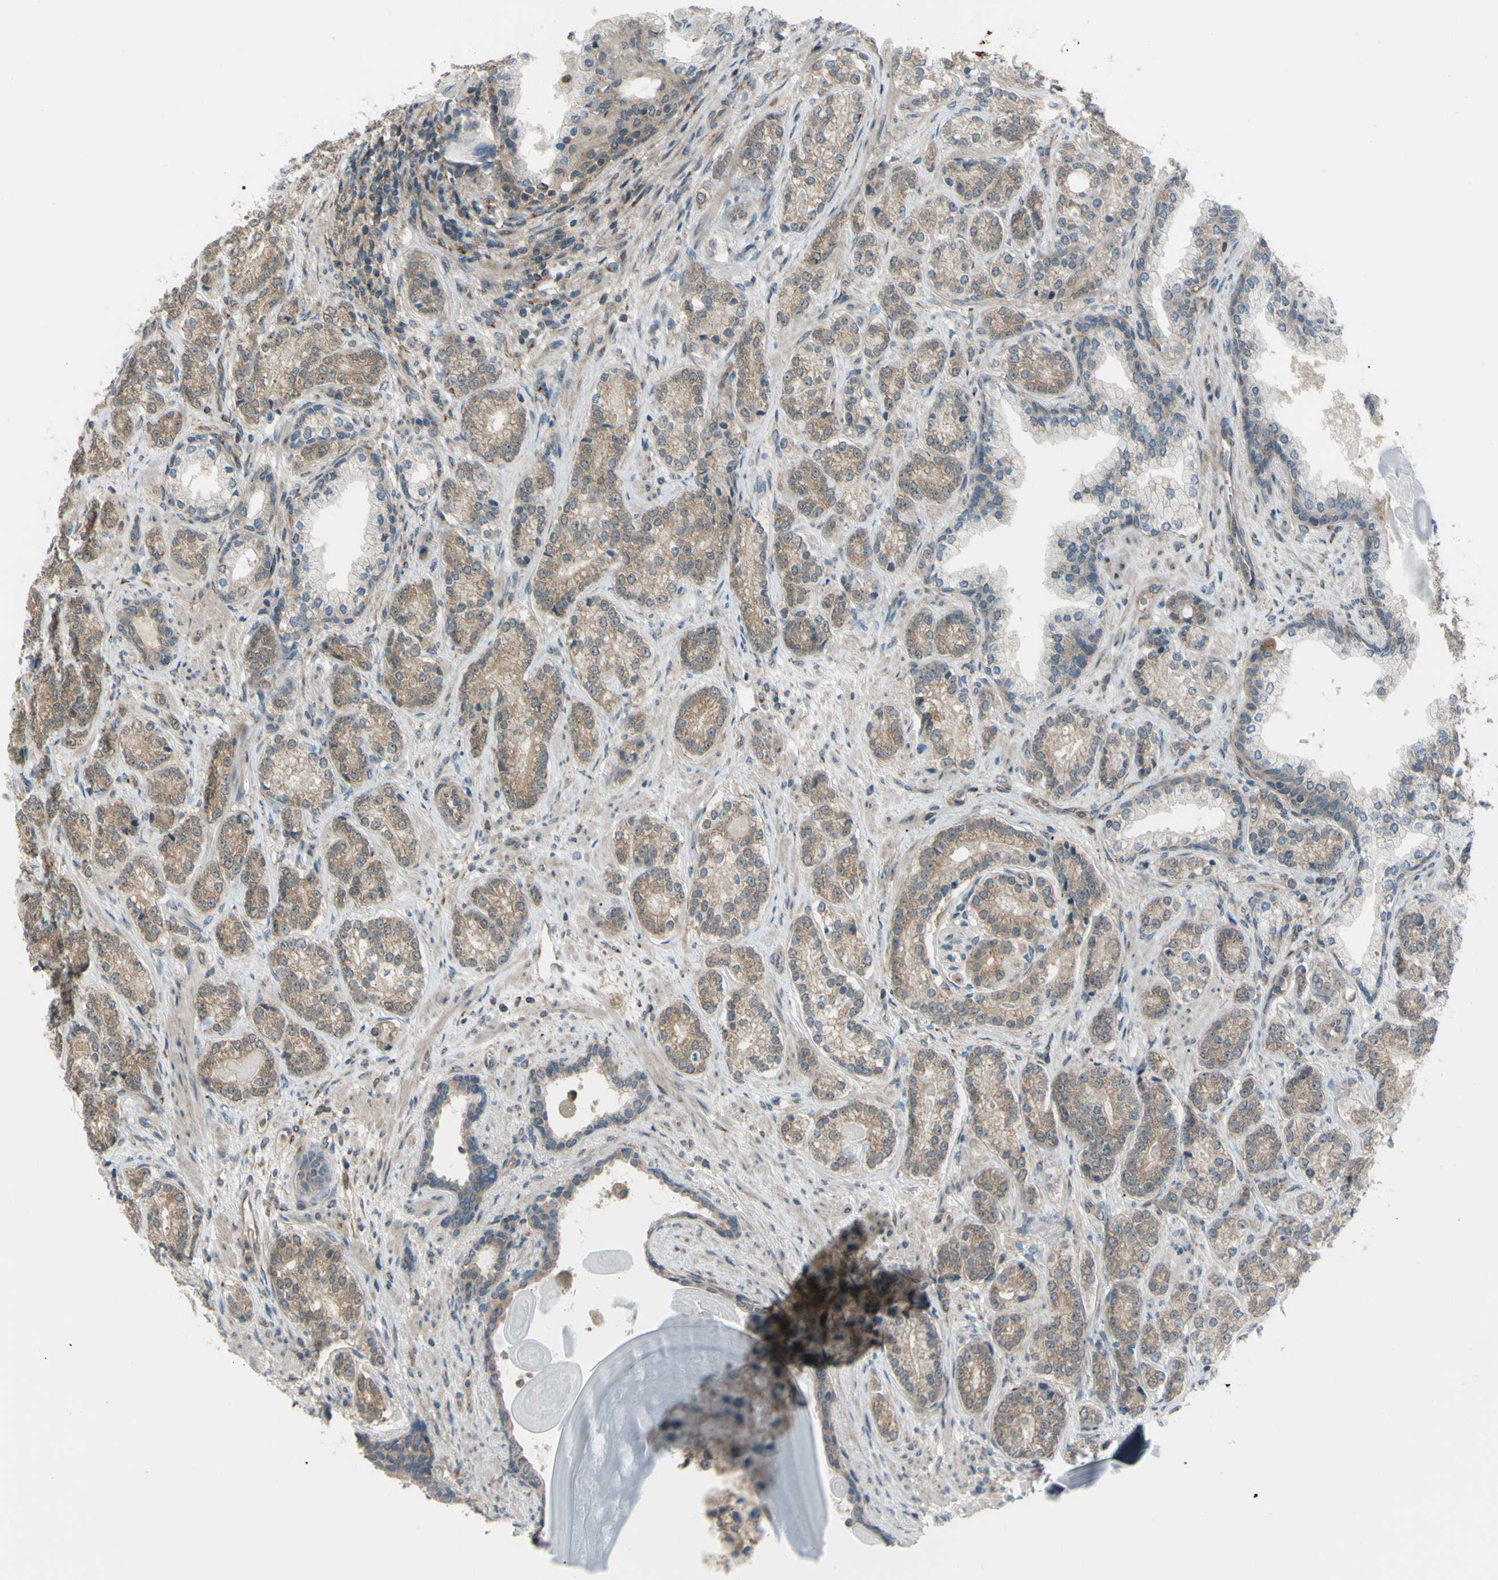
{"staining": {"intensity": "weak", "quantity": ">75%", "location": "cytoplasmic/membranous,nuclear"}, "tissue": "prostate cancer", "cell_type": "Tumor cells", "image_type": "cancer", "snomed": [{"axis": "morphology", "description": "Adenocarcinoma, High grade"}, {"axis": "topography", "description": "Prostate"}], "caption": "The immunohistochemical stain shows weak cytoplasmic/membranous and nuclear staining in tumor cells of prostate high-grade adenocarcinoma tissue.", "gene": "FLII", "patient": {"sex": "male", "age": 61}}